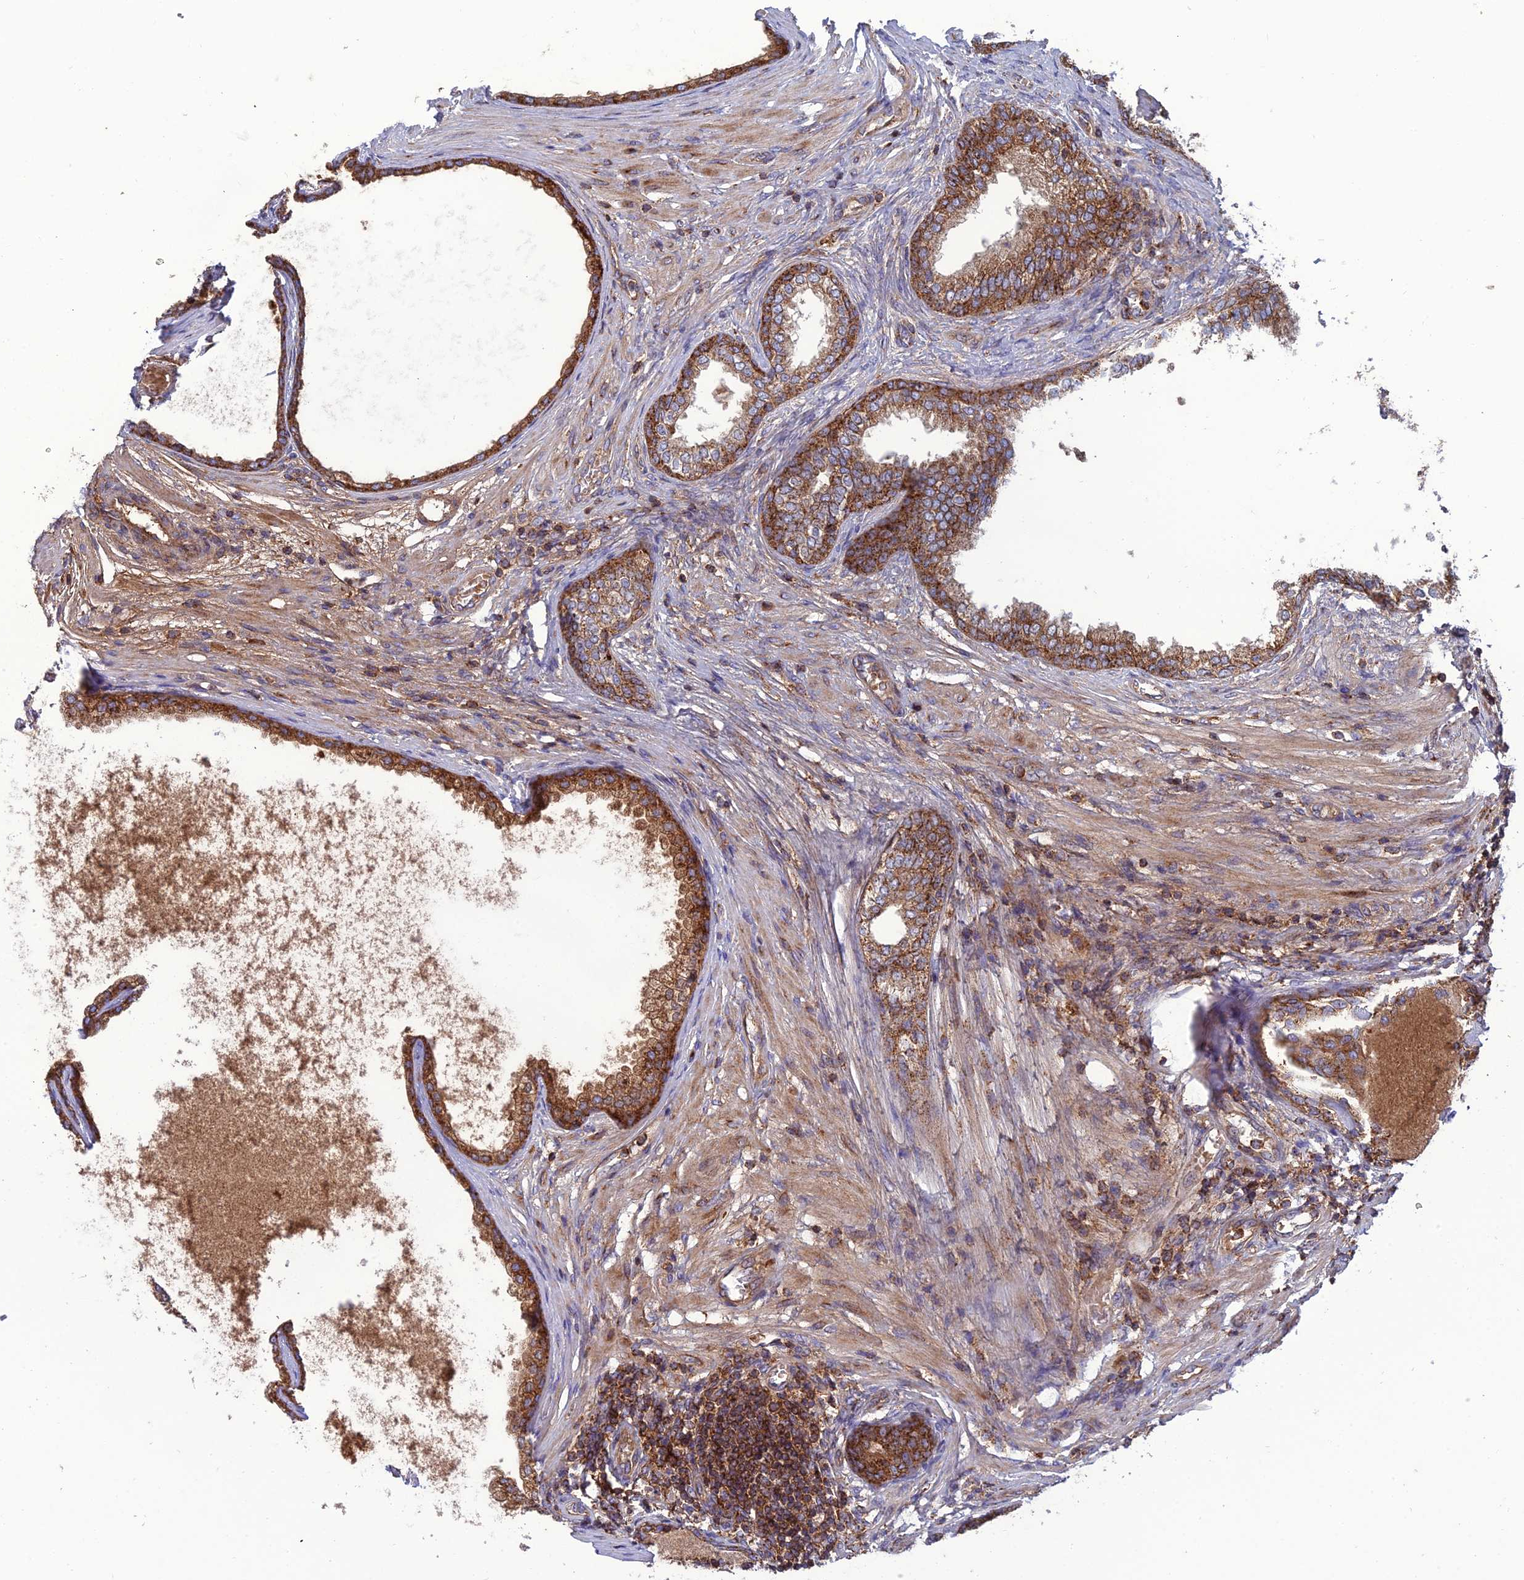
{"staining": {"intensity": "strong", "quantity": "25%-75%", "location": "cytoplasmic/membranous"}, "tissue": "prostate", "cell_type": "Glandular cells", "image_type": "normal", "snomed": [{"axis": "morphology", "description": "Normal tissue, NOS"}, {"axis": "topography", "description": "Prostate"}], "caption": "Protein analysis of normal prostate reveals strong cytoplasmic/membranous positivity in approximately 25%-75% of glandular cells. The staining is performed using DAB (3,3'-diaminobenzidine) brown chromogen to label protein expression. The nuclei are counter-stained blue using hematoxylin.", "gene": "LNPEP", "patient": {"sex": "male", "age": 76}}